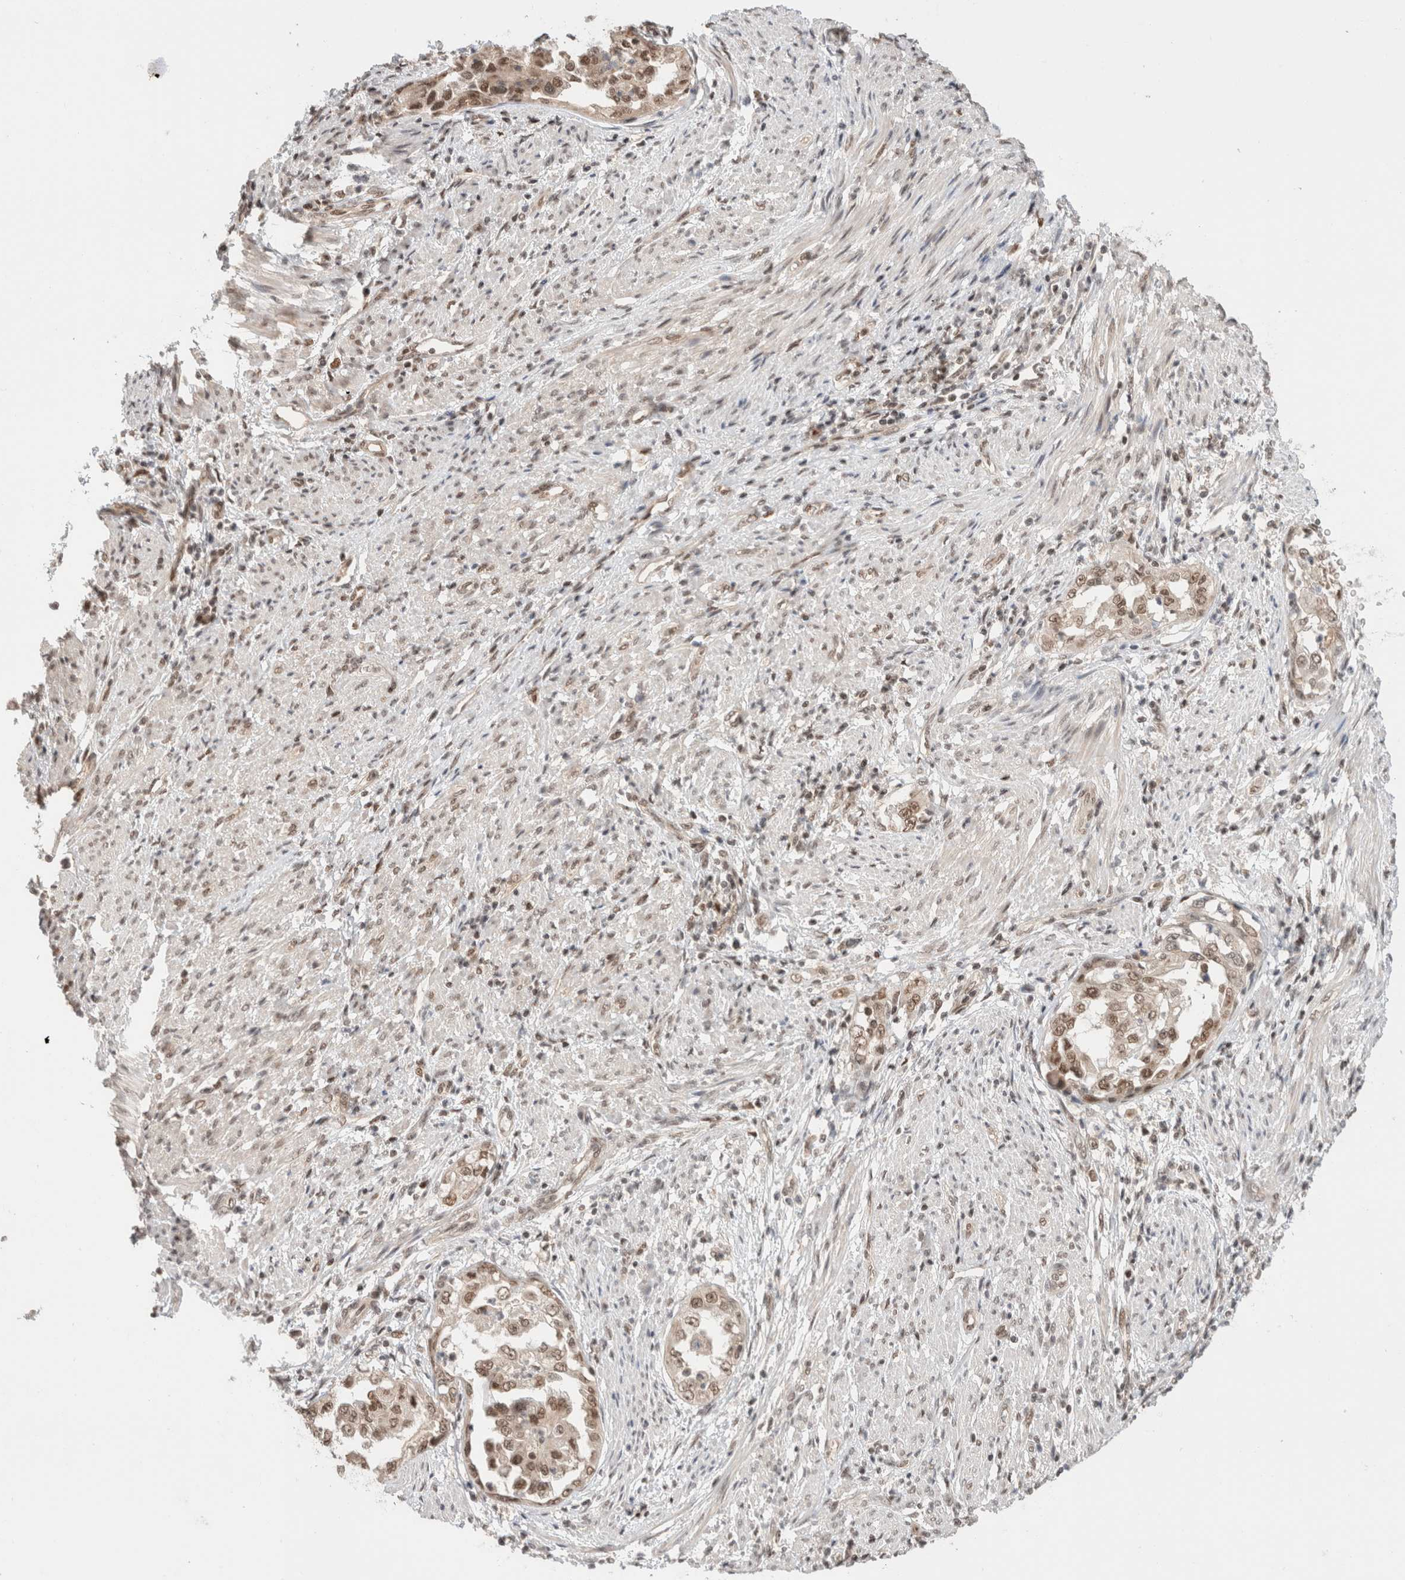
{"staining": {"intensity": "moderate", "quantity": ">75%", "location": "nuclear"}, "tissue": "endometrial cancer", "cell_type": "Tumor cells", "image_type": "cancer", "snomed": [{"axis": "morphology", "description": "Adenocarcinoma, NOS"}, {"axis": "topography", "description": "Endometrium"}], "caption": "IHC photomicrograph of neoplastic tissue: endometrial cancer (adenocarcinoma) stained using immunohistochemistry reveals medium levels of moderate protein expression localized specifically in the nuclear of tumor cells, appearing as a nuclear brown color.", "gene": "GATAD2A", "patient": {"sex": "female", "age": 85}}